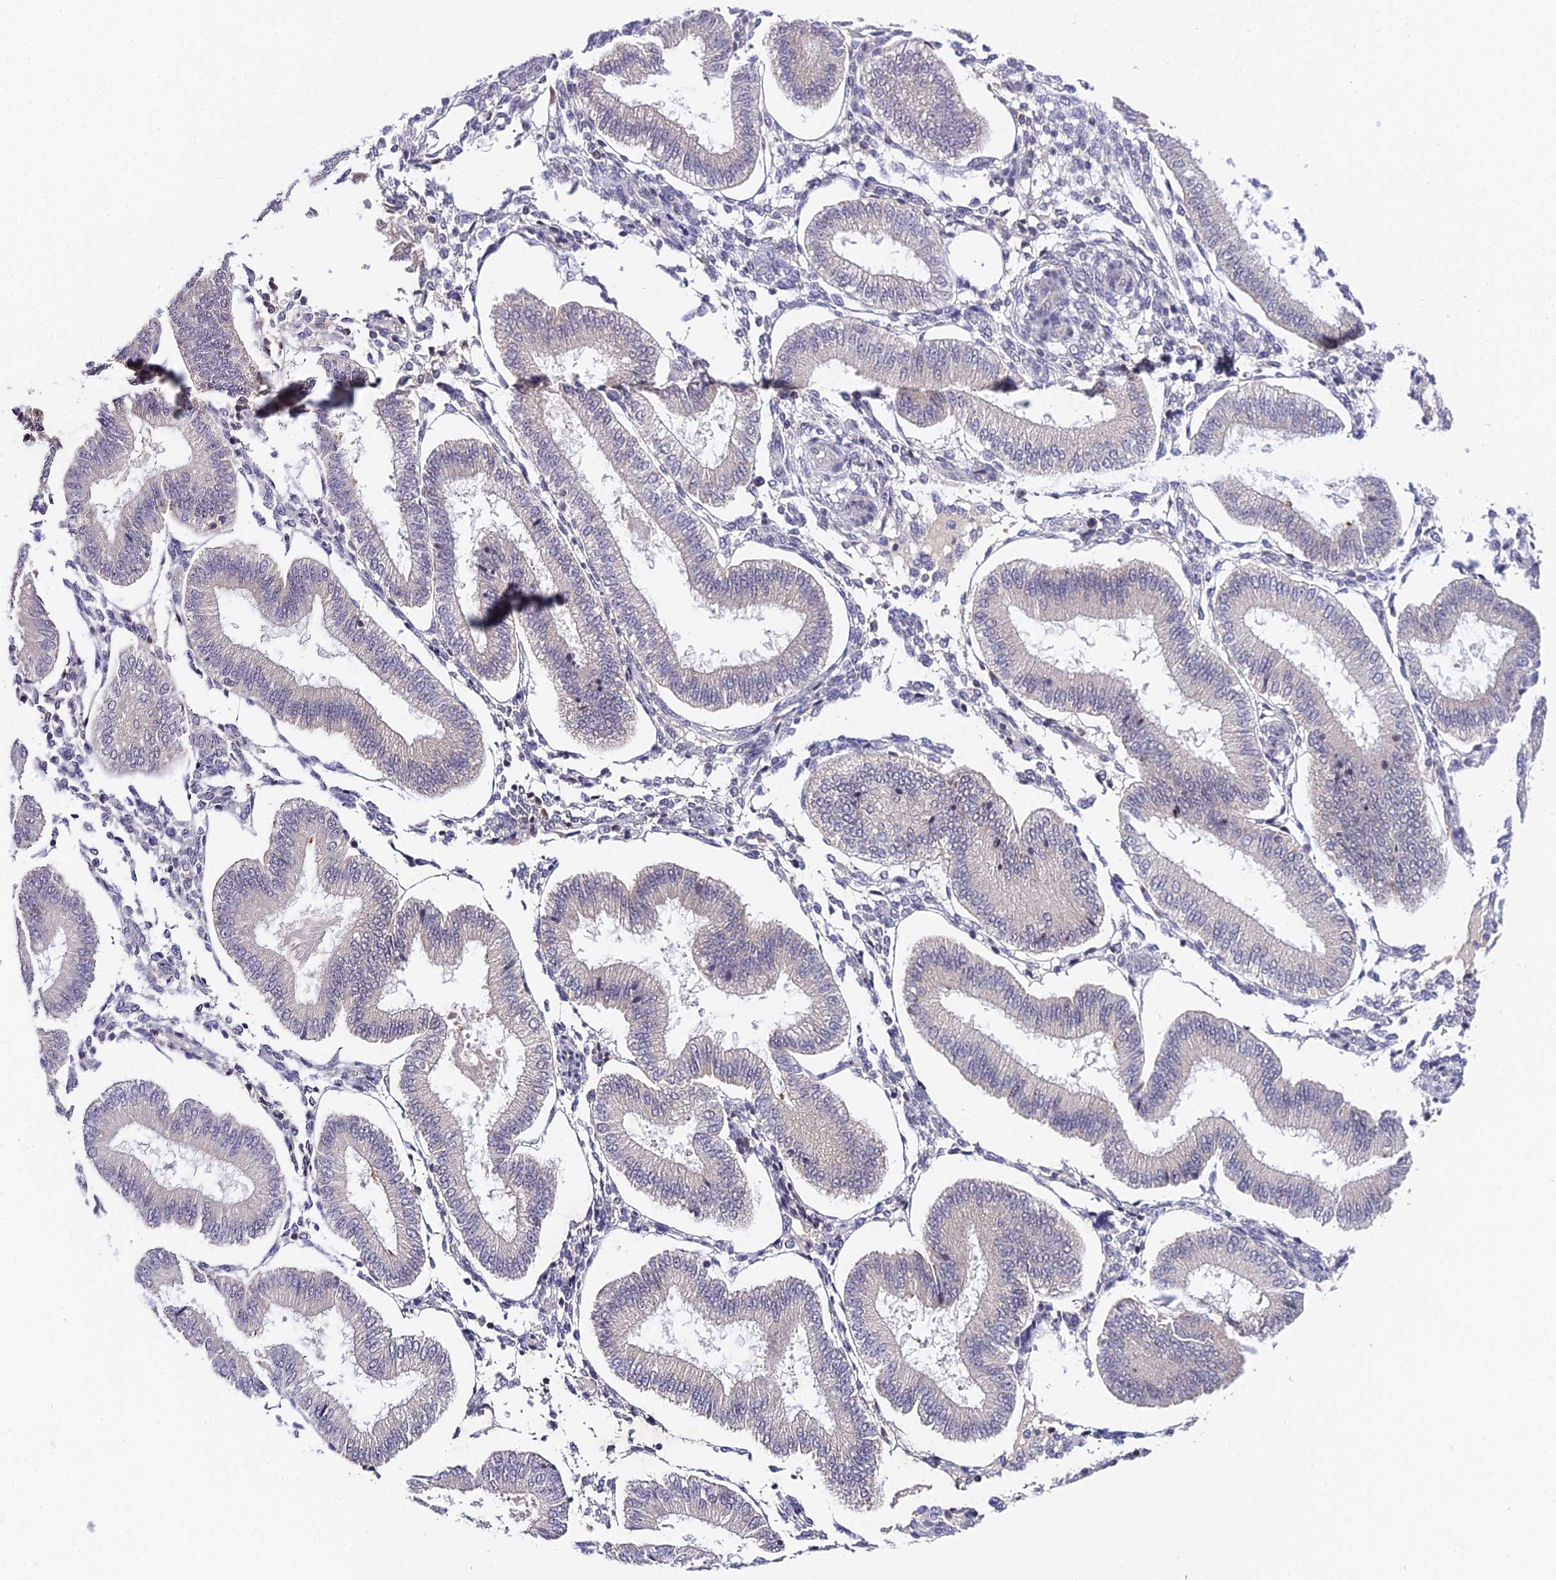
{"staining": {"intensity": "negative", "quantity": "none", "location": "none"}, "tissue": "endometrium", "cell_type": "Cells in endometrial stroma", "image_type": "normal", "snomed": [{"axis": "morphology", "description": "Normal tissue, NOS"}, {"axis": "topography", "description": "Endometrium"}], "caption": "Endometrium was stained to show a protein in brown. There is no significant expression in cells in endometrial stroma. (DAB IHC visualized using brightfield microscopy, high magnification).", "gene": "TEKT1", "patient": {"sex": "female", "age": 39}}